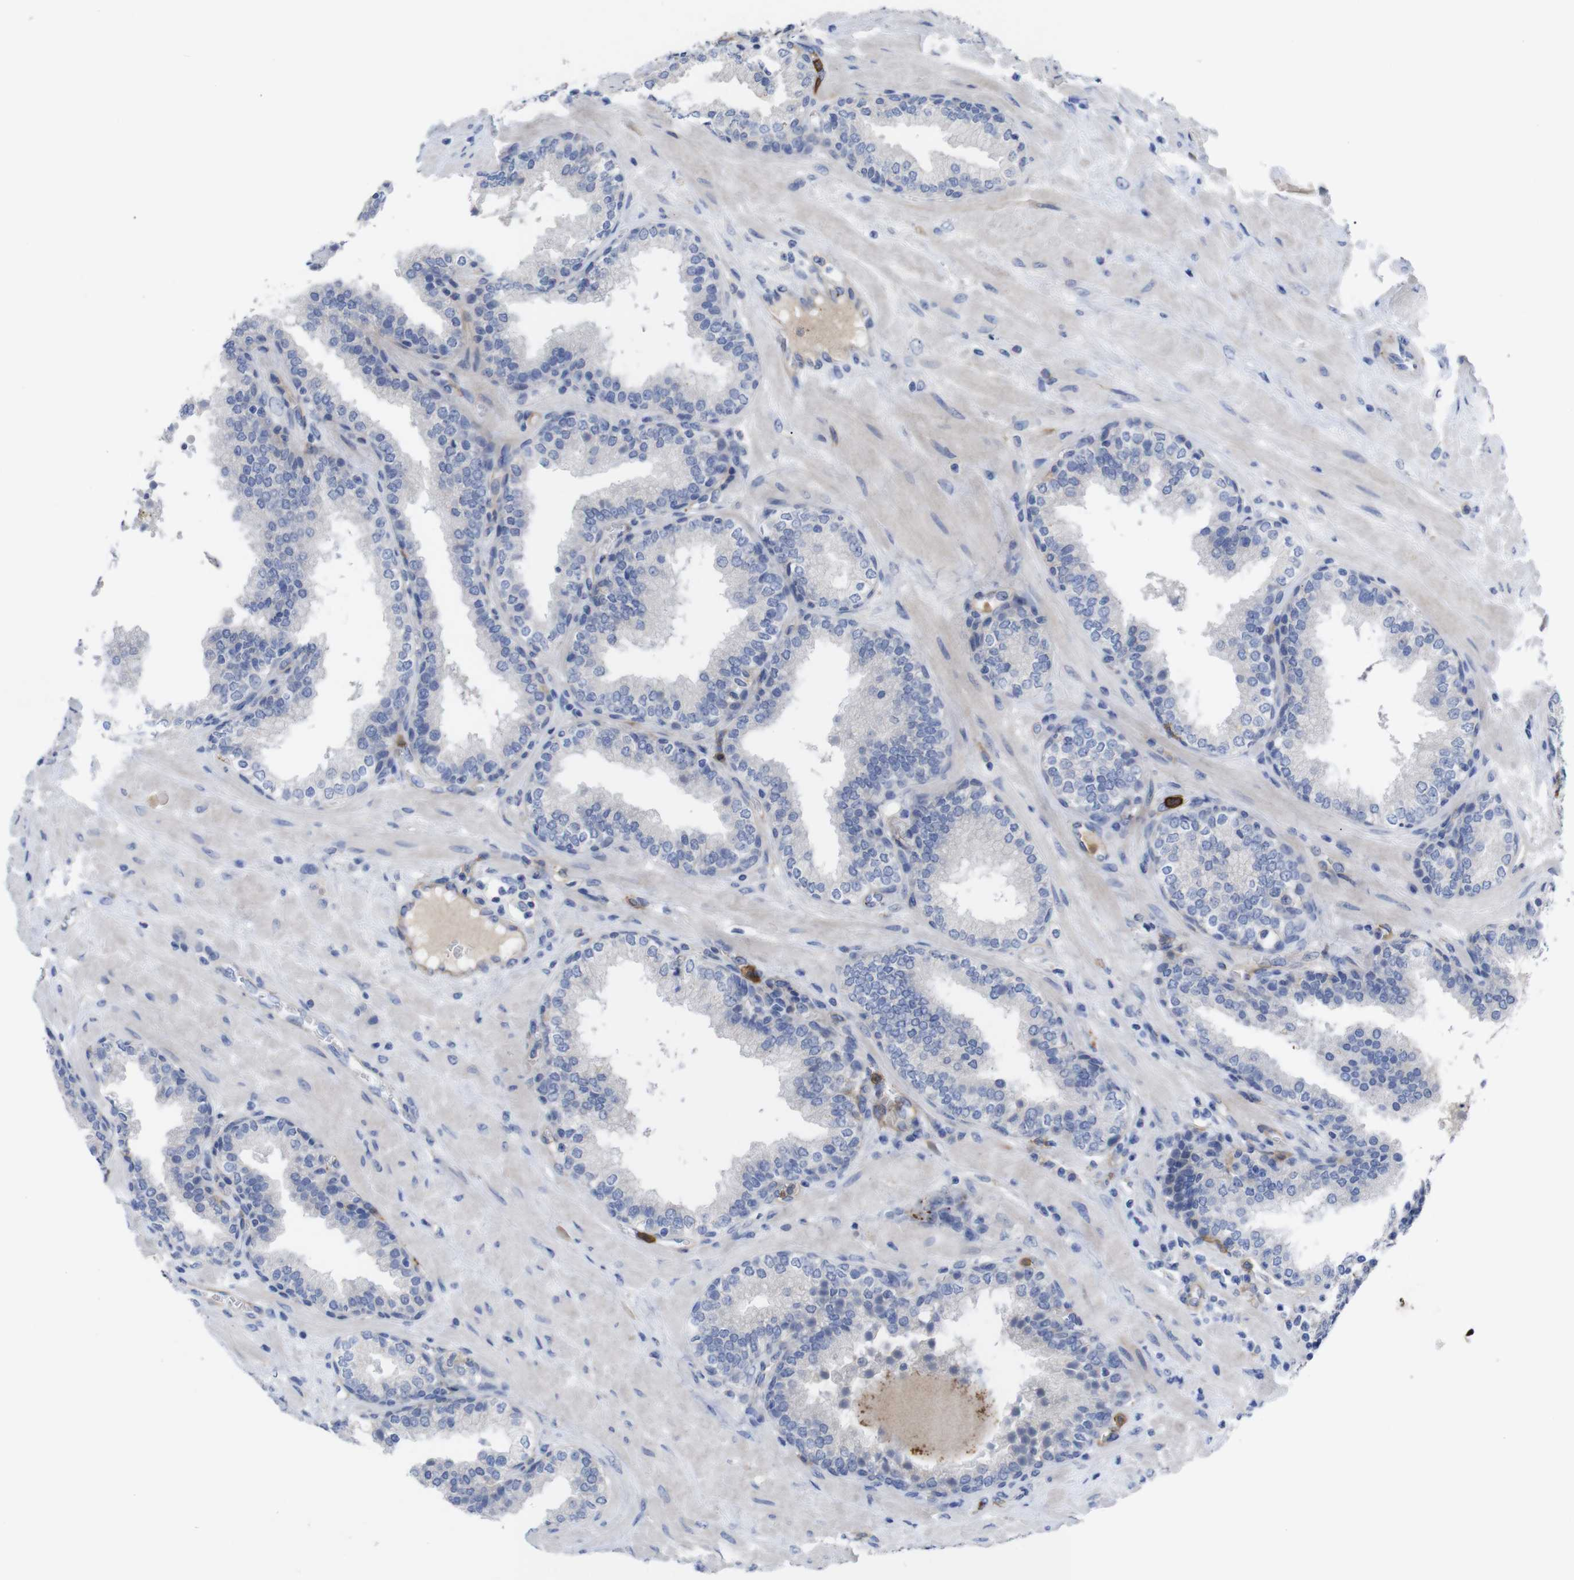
{"staining": {"intensity": "negative", "quantity": "none", "location": "none"}, "tissue": "prostate", "cell_type": "Glandular cells", "image_type": "normal", "snomed": [{"axis": "morphology", "description": "Normal tissue, NOS"}, {"axis": "topography", "description": "Prostate"}], "caption": "This histopathology image is of normal prostate stained with immunohistochemistry to label a protein in brown with the nuclei are counter-stained blue. There is no staining in glandular cells. (DAB immunohistochemistry (IHC) visualized using brightfield microscopy, high magnification).", "gene": "C5AR1", "patient": {"sex": "male", "age": 51}}